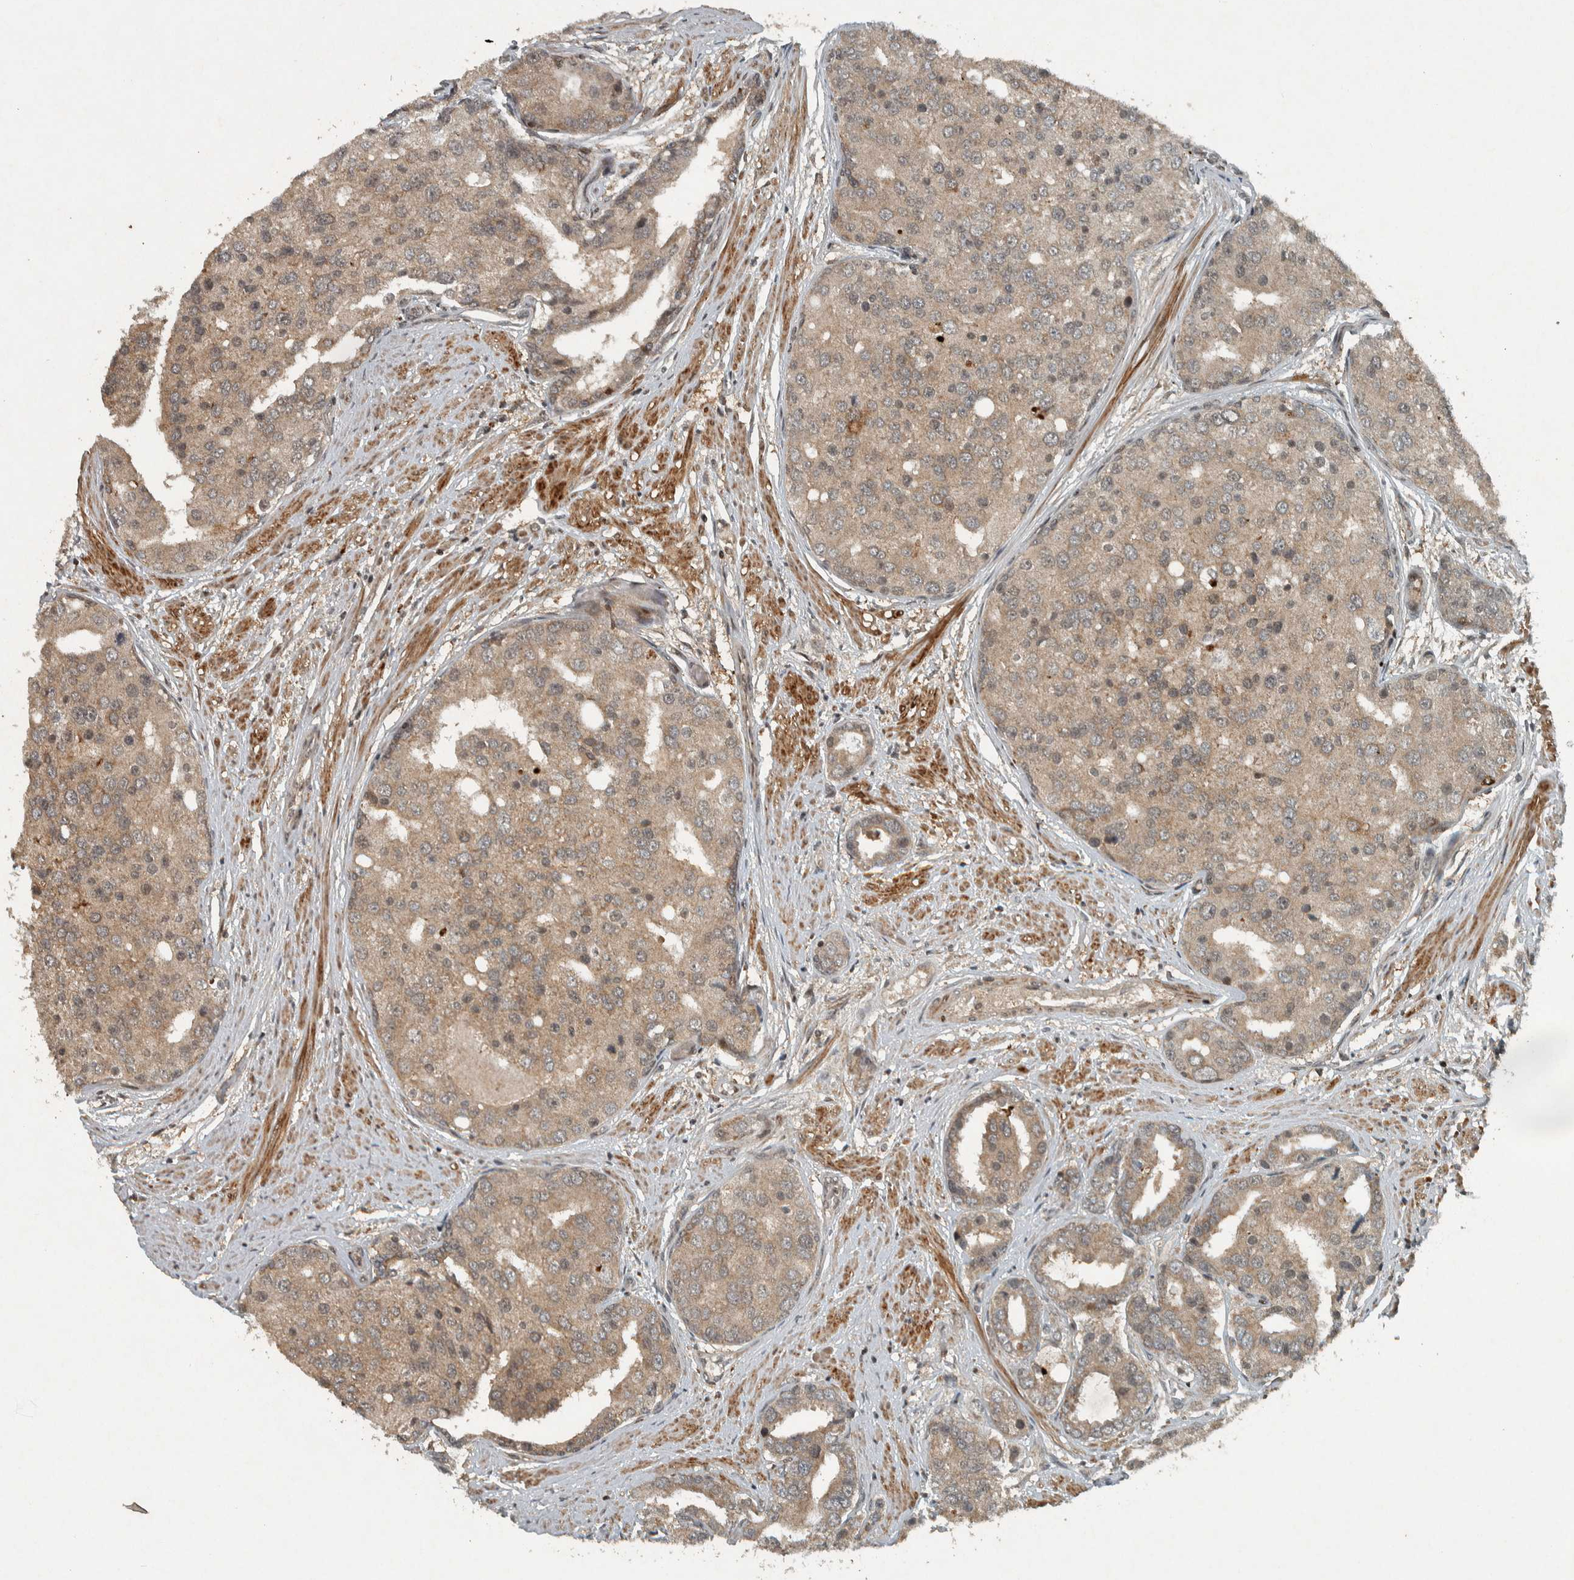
{"staining": {"intensity": "moderate", "quantity": ">75%", "location": "cytoplasmic/membranous"}, "tissue": "prostate cancer", "cell_type": "Tumor cells", "image_type": "cancer", "snomed": [{"axis": "morphology", "description": "Adenocarcinoma, High grade"}, {"axis": "topography", "description": "Prostate"}], "caption": "Tumor cells reveal medium levels of moderate cytoplasmic/membranous staining in about >75% of cells in prostate adenocarcinoma (high-grade). (Brightfield microscopy of DAB IHC at high magnification).", "gene": "KIFAP3", "patient": {"sex": "male", "age": 50}}